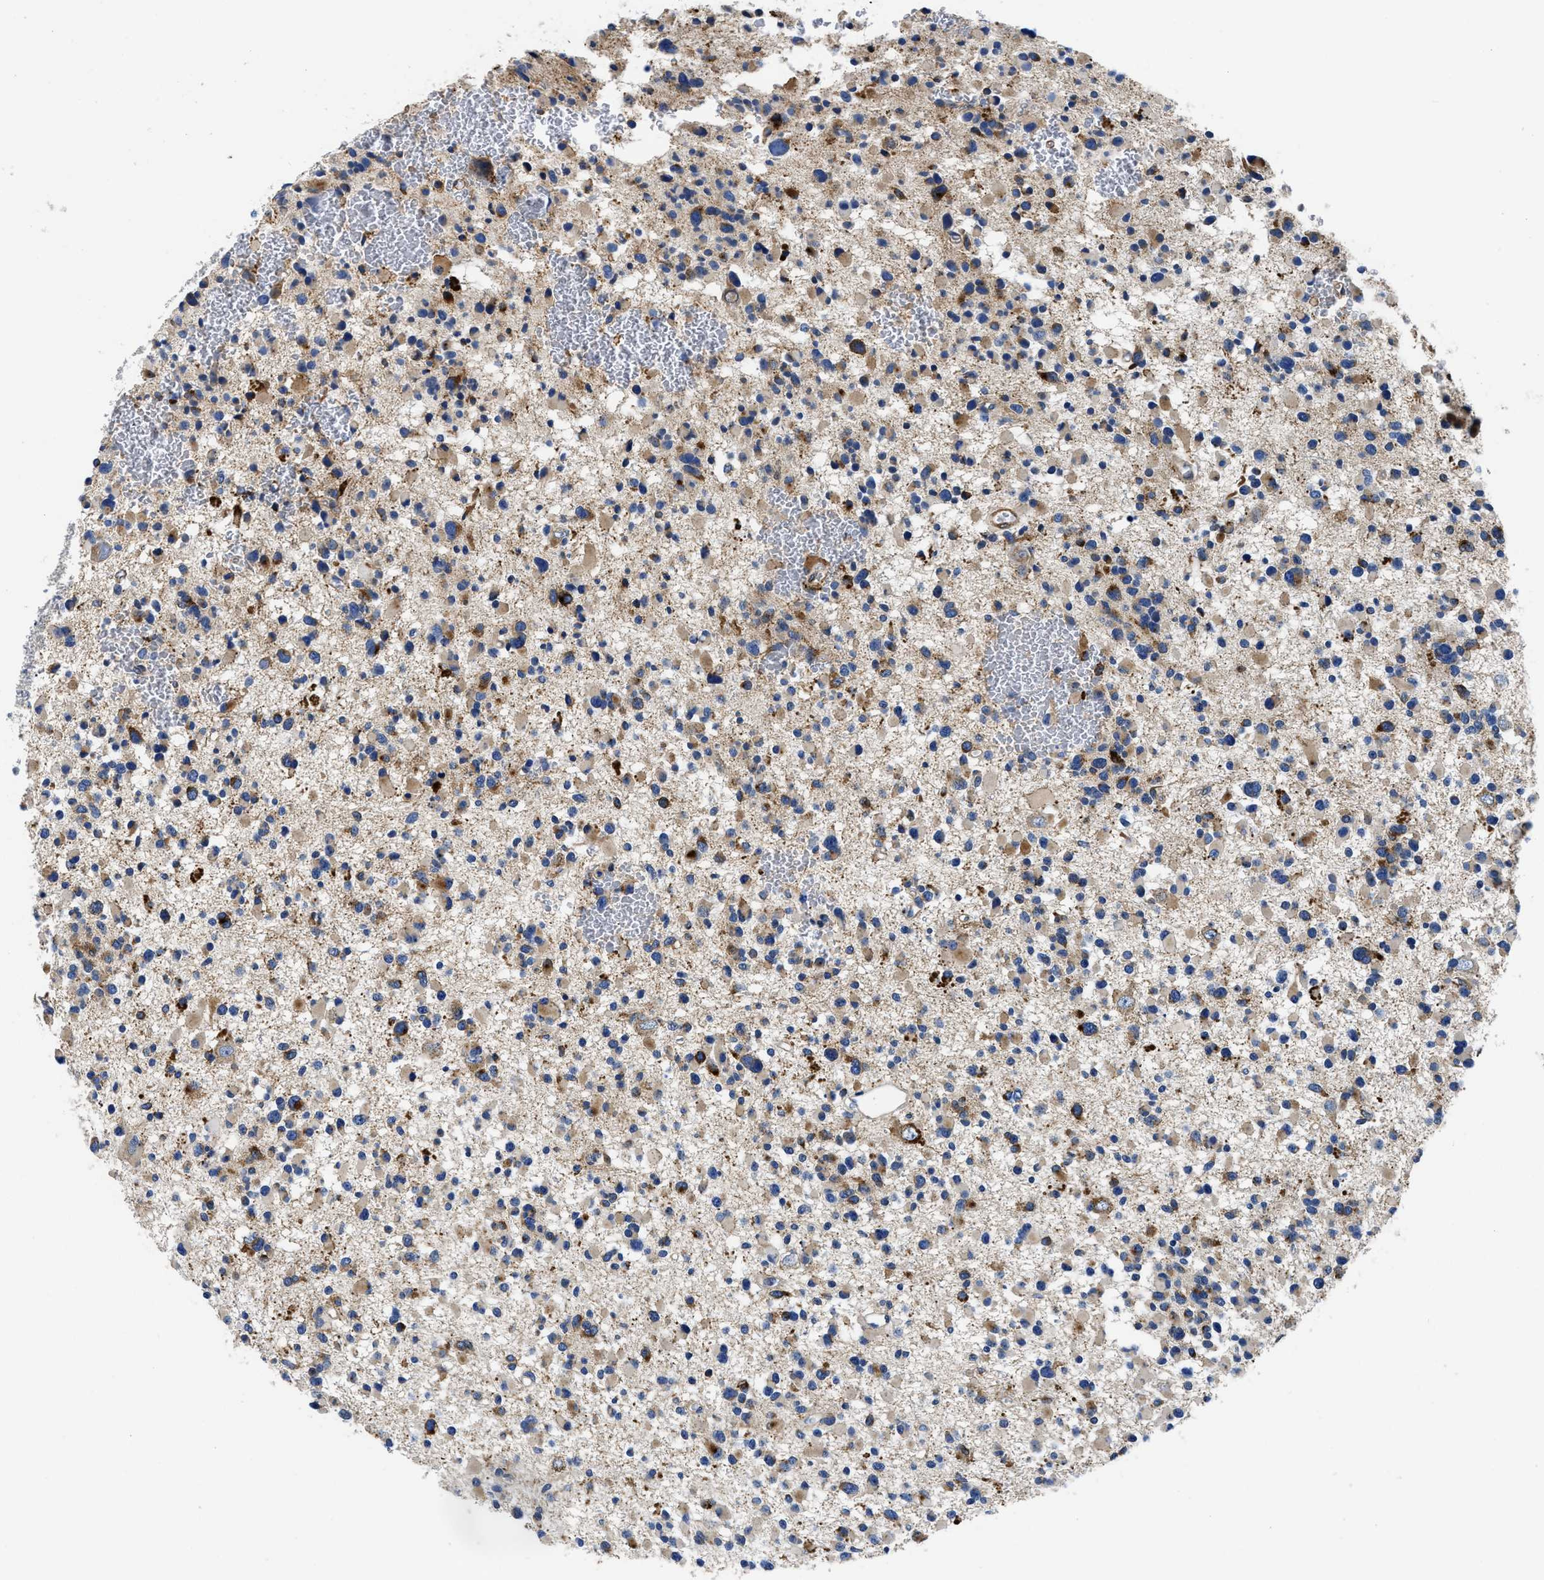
{"staining": {"intensity": "moderate", "quantity": ">75%", "location": "cytoplasmic/membranous"}, "tissue": "glioma", "cell_type": "Tumor cells", "image_type": "cancer", "snomed": [{"axis": "morphology", "description": "Glioma, malignant, Low grade"}, {"axis": "topography", "description": "Brain"}], "caption": "Moderate cytoplasmic/membranous staining for a protein is identified in about >75% of tumor cells of glioma using immunohistochemistry (IHC).", "gene": "SLC35F1", "patient": {"sex": "female", "age": 22}}